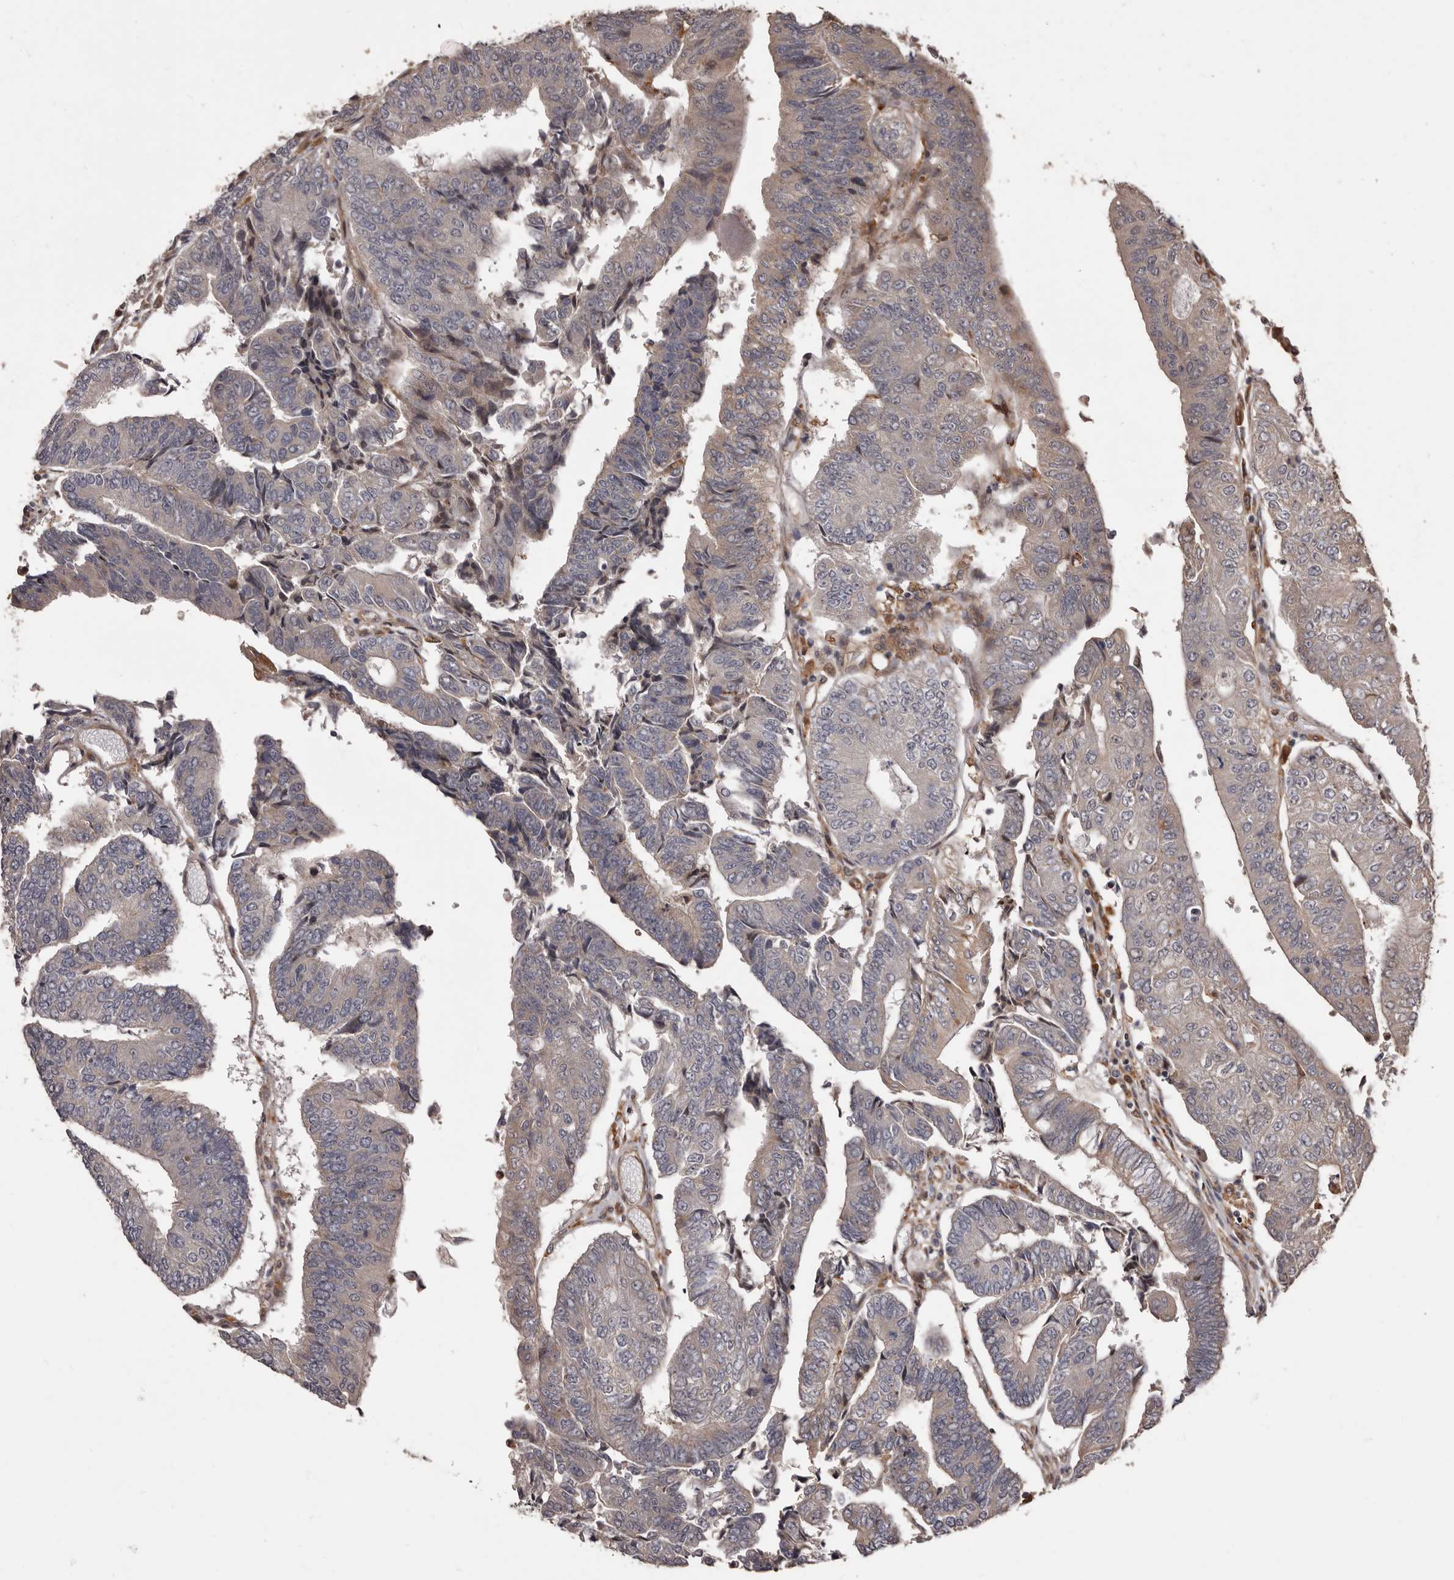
{"staining": {"intensity": "weak", "quantity": "<25%", "location": "cytoplasmic/membranous"}, "tissue": "colorectal cancer", "cell_type": "Tumor cells", "image_type": "cancer", "snomed": [{"axis": "morphology", "description": "Adenocarcinoma, NOS"}, {"axis": "topography", "description": "Colon"}], "caption": "Adenocarcinoma (colorectal) was stained to show a protein in brown. There is no significant positivity in tumor cells.", "gene": "ZCCHC7", "patient": {"sex": "female", "age": 67}}